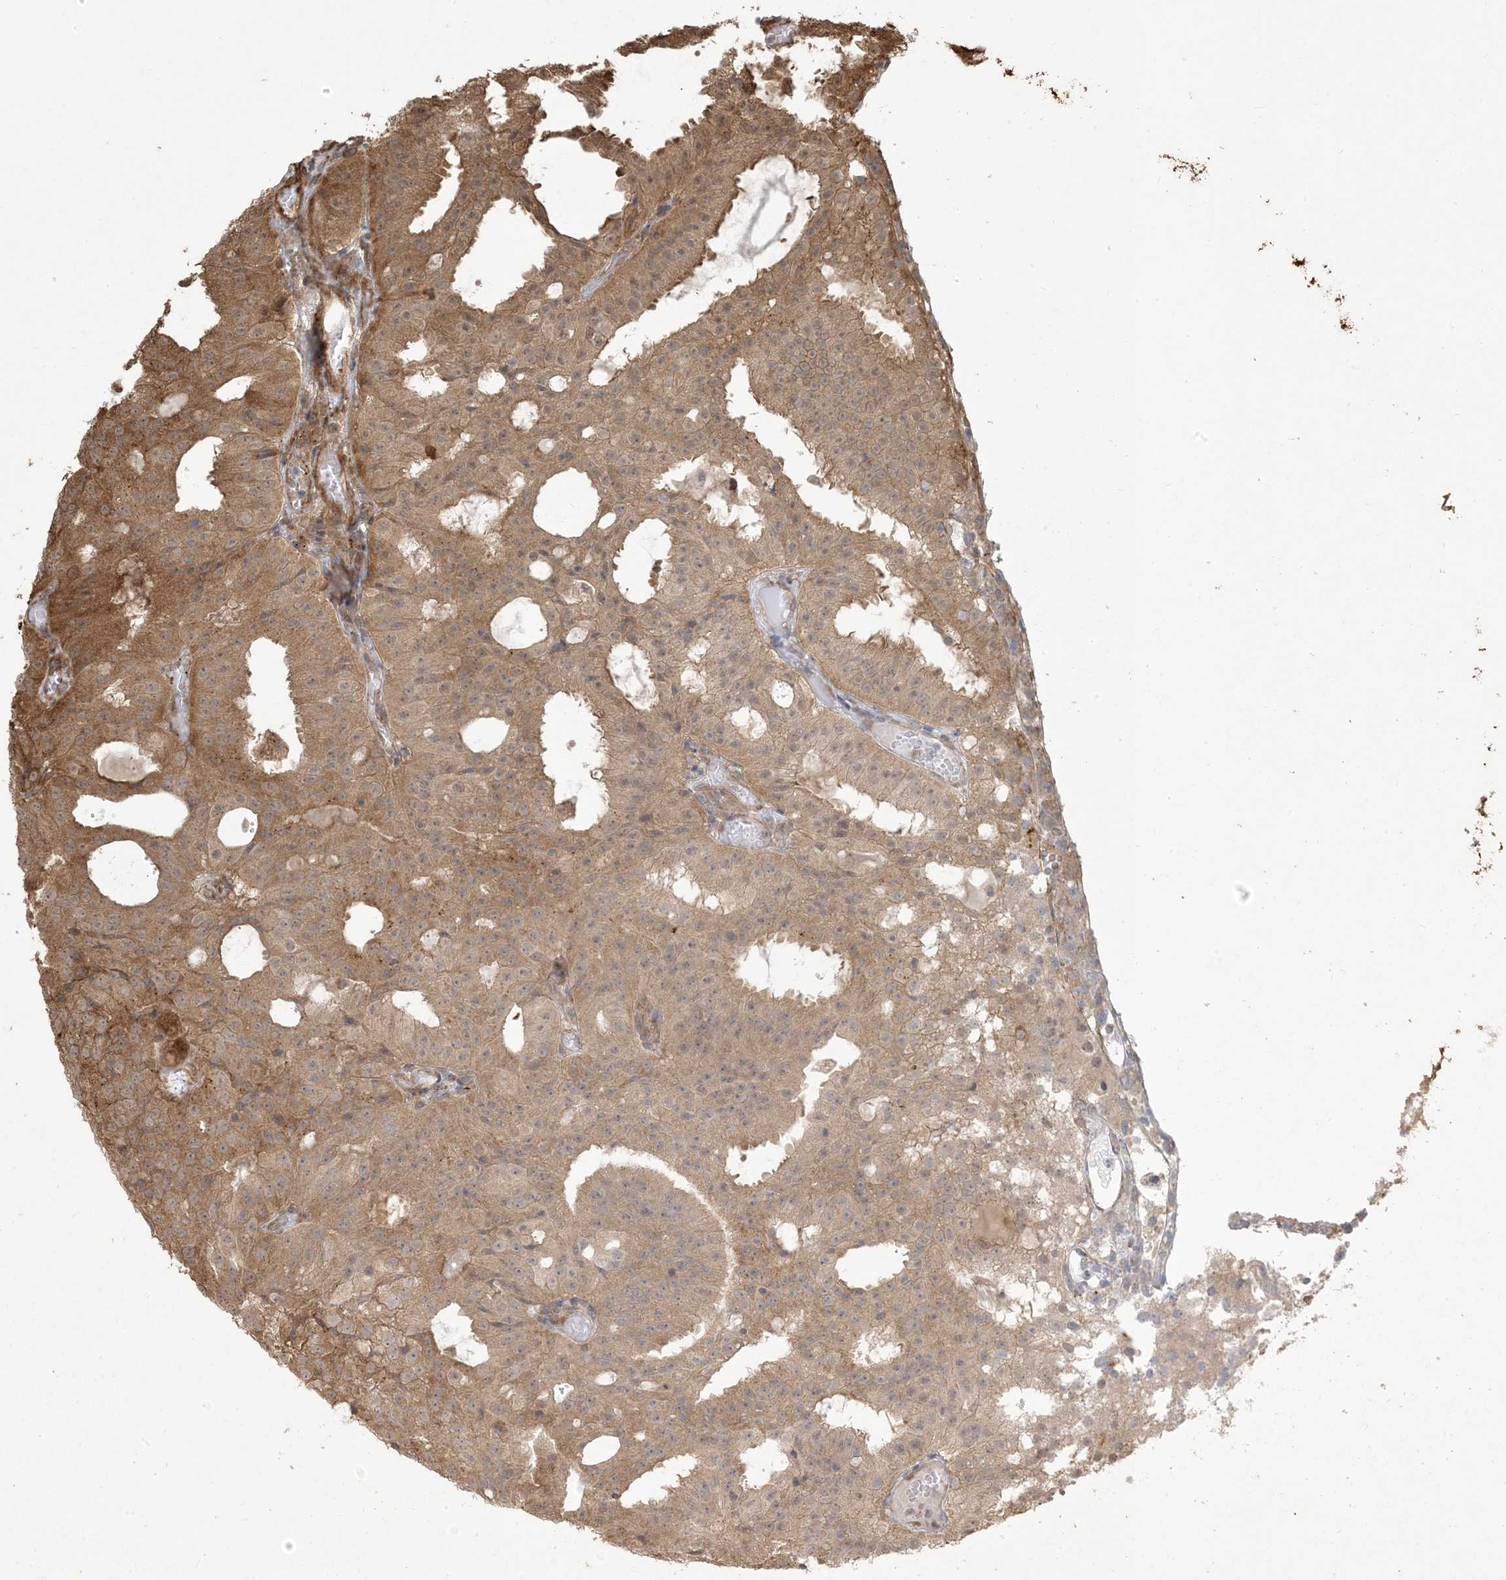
{"staining": {"intensity": "moderate", "quantity": ">75%", "location": "cytoplasmic/membranous"}, "tissue": "prostate cancer", "cell_type": "Tumor cells", "image_type": "cancer", "snomed": [{"axis": "morphology", "description": "Adenocarcinoma, Medium grade"}, {"axis": "topography", "description": "Prostate"}], "caption": "Immunohistochemistry histopathology image of neoplastic tissue: prostate medium-grade adenocarcinoma stained using immunohistochemistry (IHC) reveals medium levels of moderate protein expression localized specifically in the cytoplasmic/membranous of tumor cells, appearing as a cytoplasmic/membranous brown color.", "gene": "KLHL18", "patient": {"sex": "male", "age": 88}}